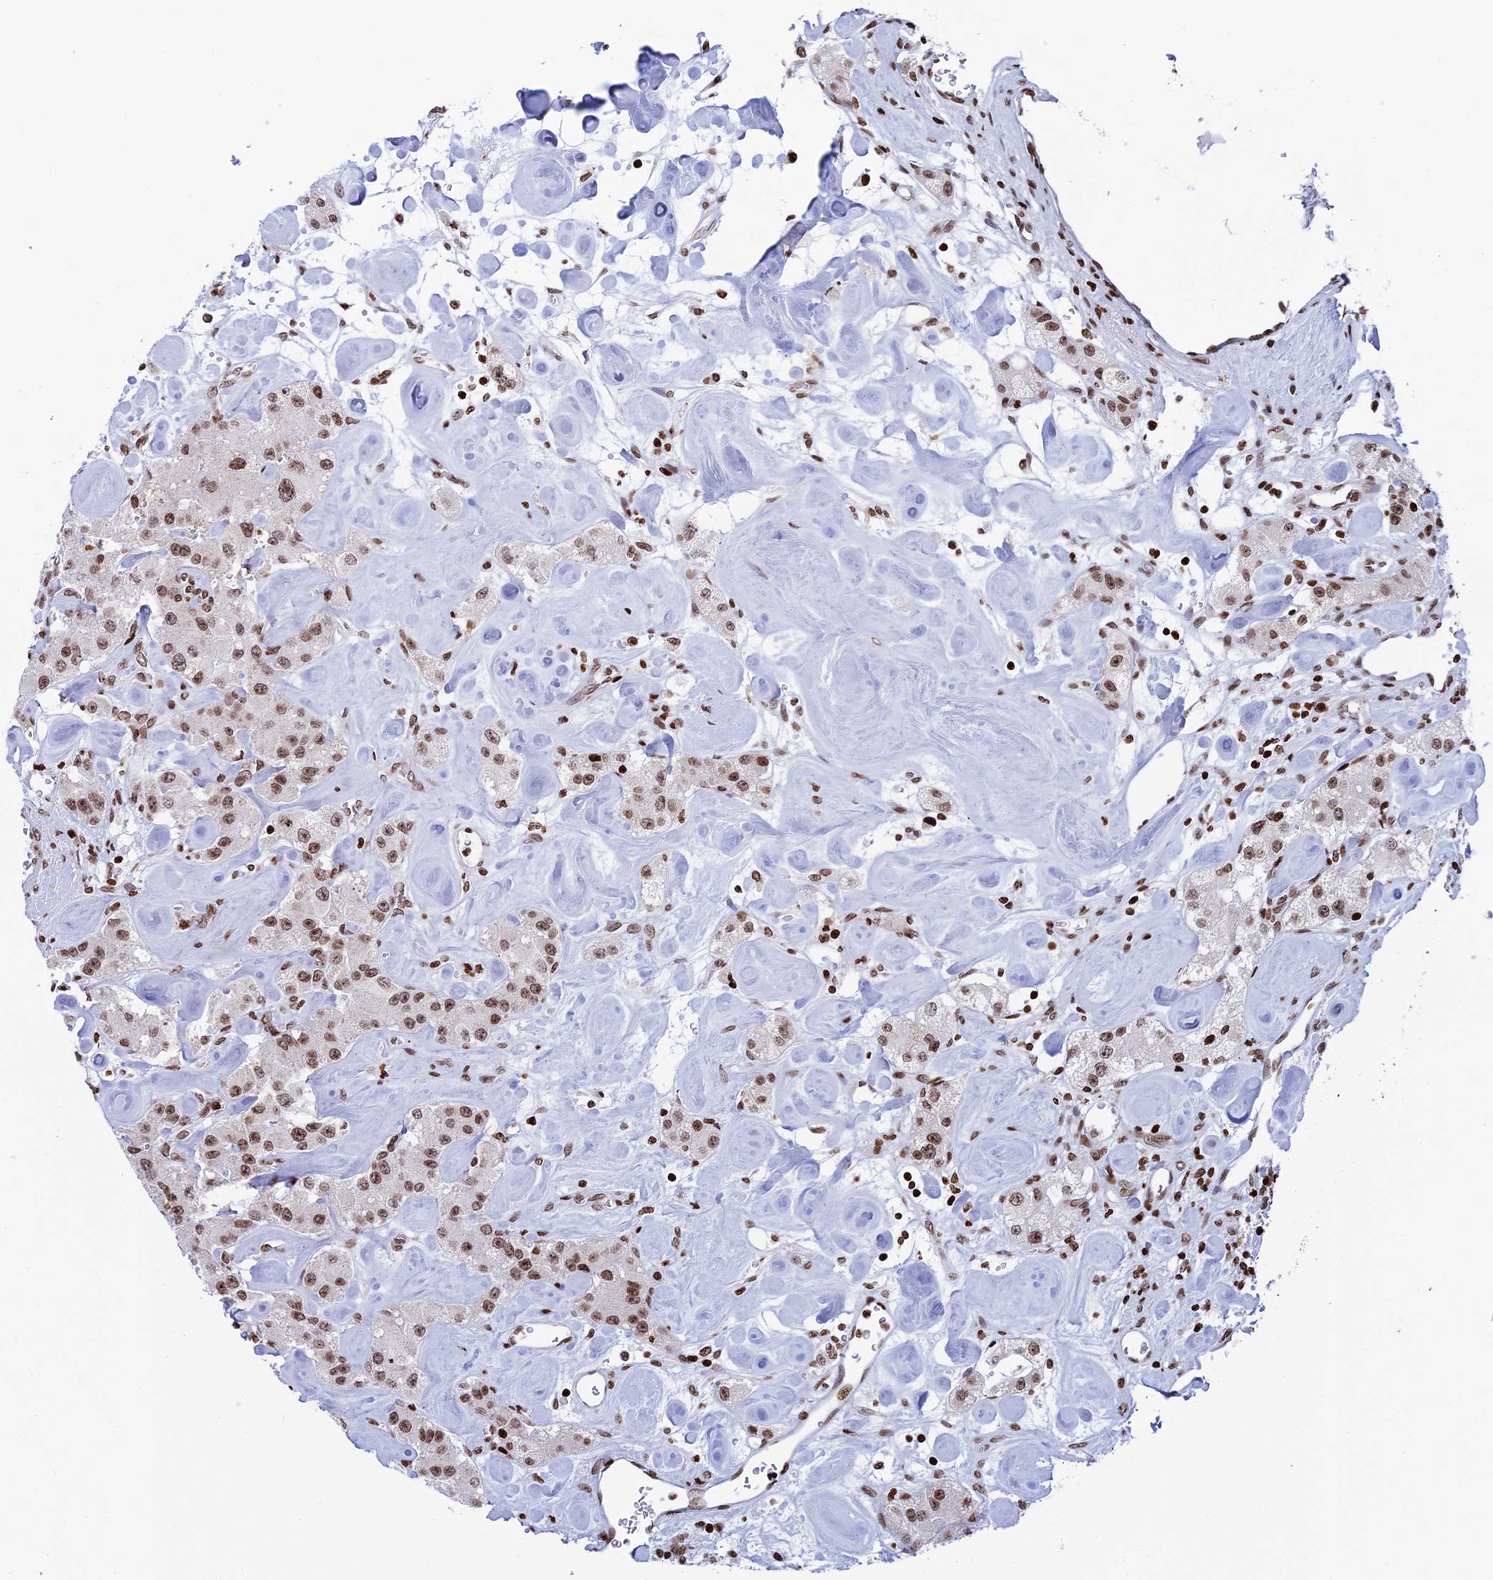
{"staining": {"intensity": "moderate", "quantity": ">75%", "location": "nuclear"}, "tissue": "carcinoid", "cell_type": "Tumor cells", "image_type": "cancer", "snomed": [{"axis": "morphology", "description": "Carcinoid, malignant, NOS"}, {"axis": "topography", "description": "Pancreas"}], "caption": "Immunohistochemical staining of carcinoid reveals medium levels of moderate nuclear protein positivity in approximately >75% of tumor cells. Nuclei are stained in blue.", "gene": "RPAP1", "patient": {"sex": "male", "age": 41}}